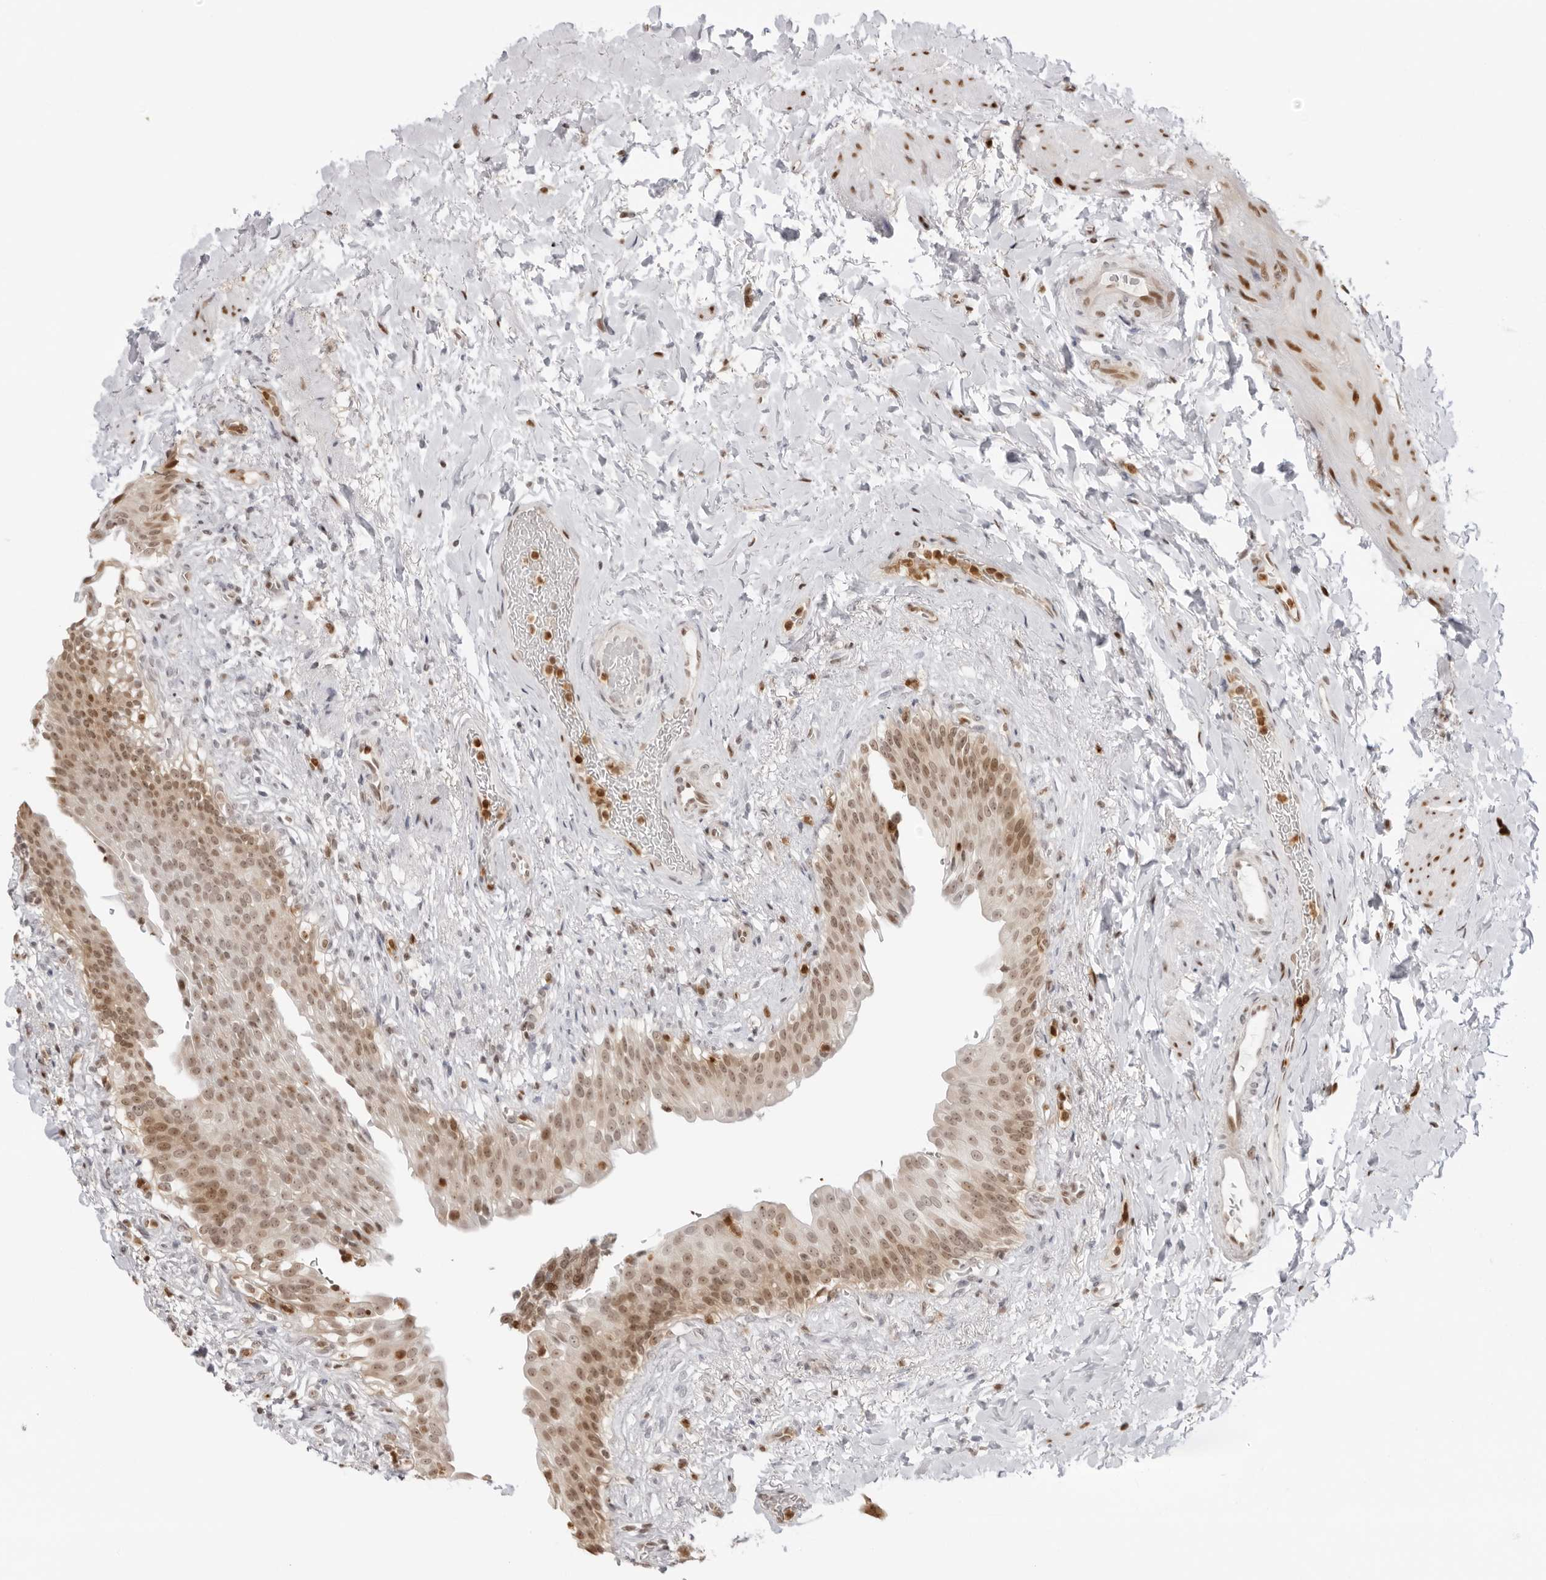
{"staining": {"intensity": "moderate", "quantity": "25%-75%", "location": "nuclear"}, "tissue": "urinary bladder", "cell_type": "Urothelial cells", "image_type": "normal", "snomed": [{"axis": "morphology", "description": "Normal tissue, NOS"}, {"axis": "topography", "description": "Urinary bladder"}], "caption": "Immunohistochemistry (IHC) (DAB (3,3'-diaminobenzidine)) staining of unremarkable urinary bladder shows moderate nuclear protein positivity in about 25%-75% of urothelial cells. The protein is shown in brown color, while the nuclei are stained blue.", "gene": "RNF146", "patient": {"sex": "female", "age": 60}}